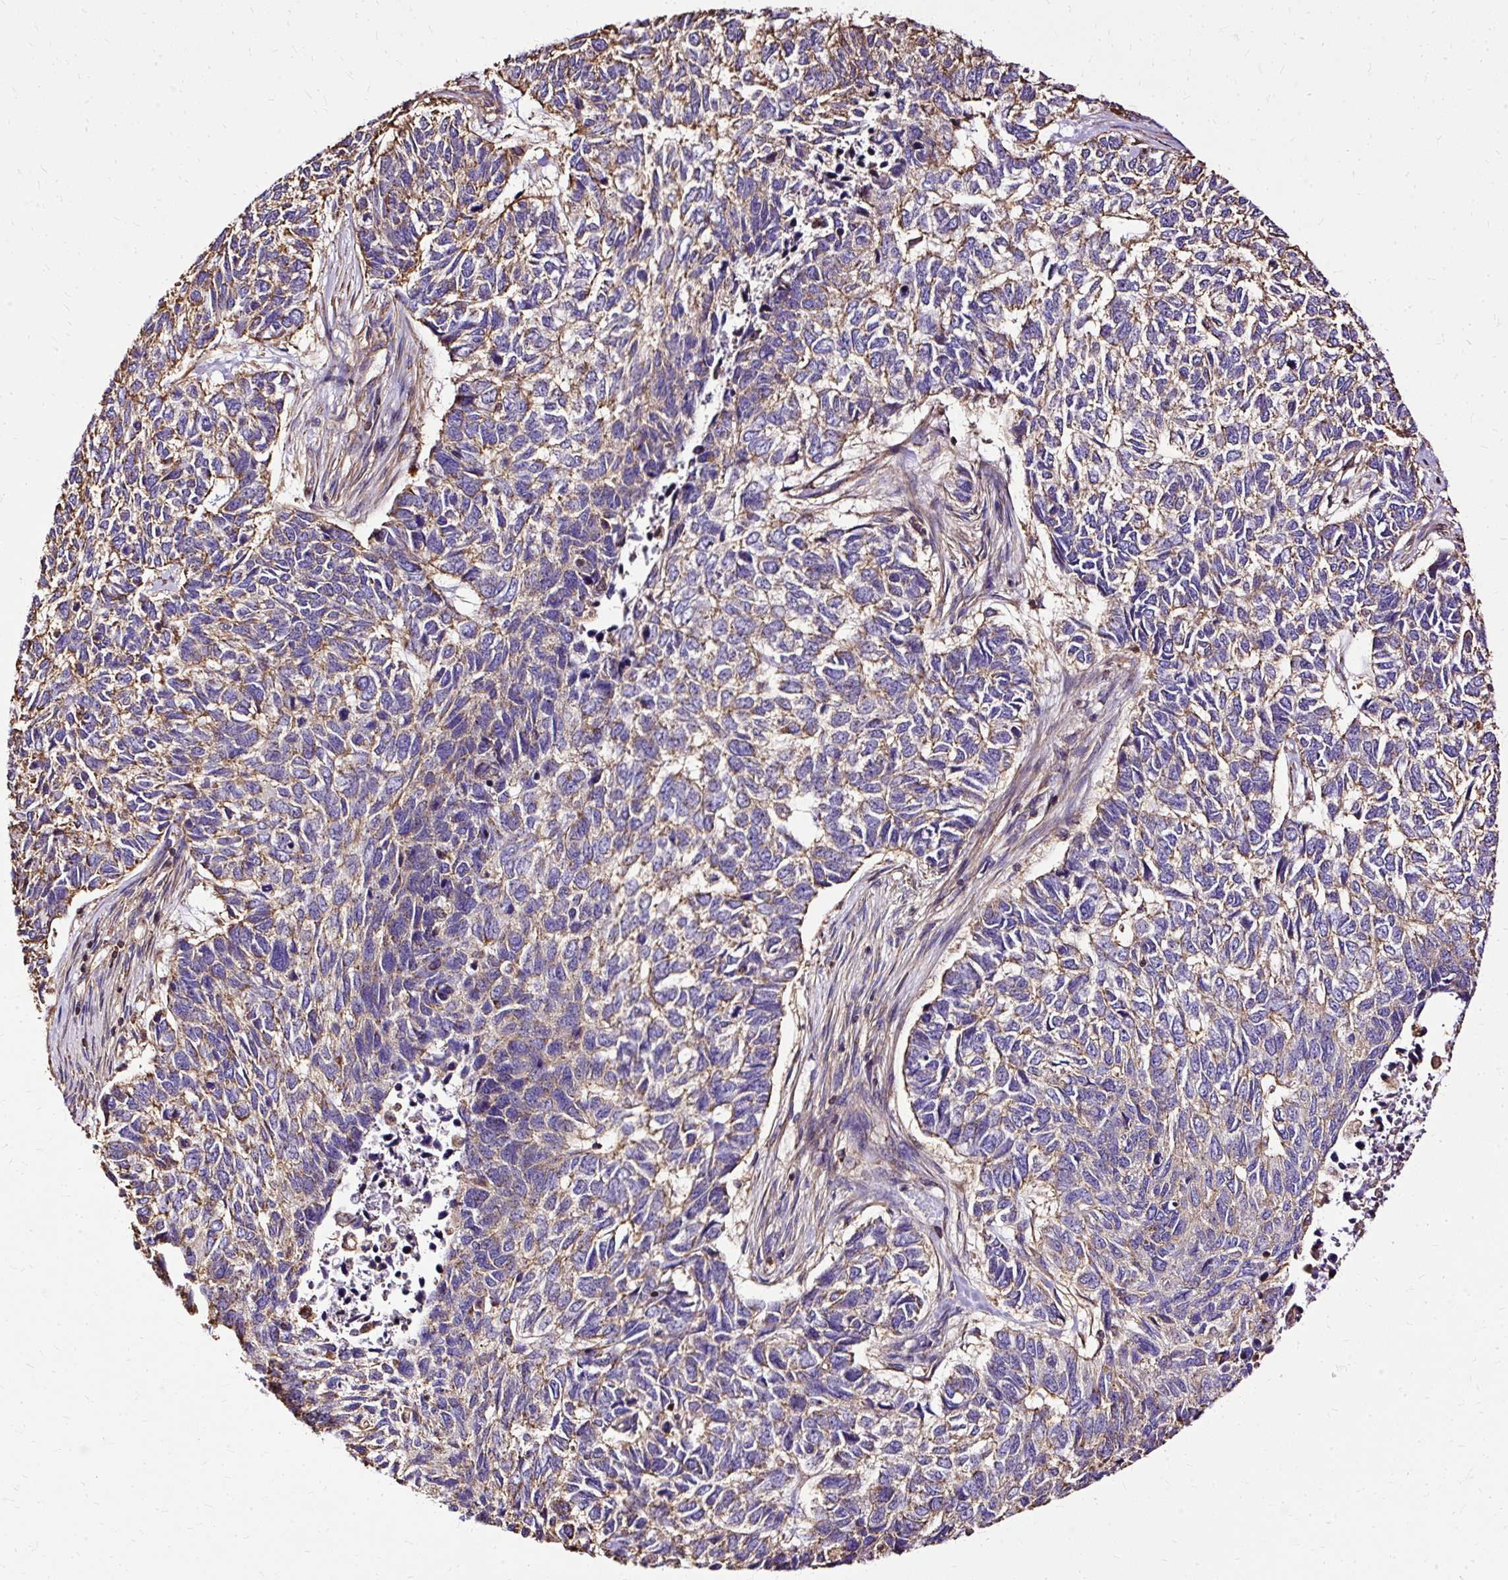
{"staining": {"intensity": "moderate", "quantity": "25%-75%", "location": "cytoplasmic/membranous"}, "tissue": "skin cancer", "cell_type": "Tumor cells", "image_type": "cancer", "snomed": [{"axis": "morphology", "description": "Basal cell carcinoma"}, {"axis": "topography", "description": "Skin"}], "caption": "DAB (3,3'-diaminobenzidine) immunohistochemical staining of human basal cell carcinoma (skin) shows moderate cytoplasmic/membranous protein positivity in about 25%-75% of tumor cells.", "gene": "KLHL11", "patient": {"sex": "female", "age": 65}}